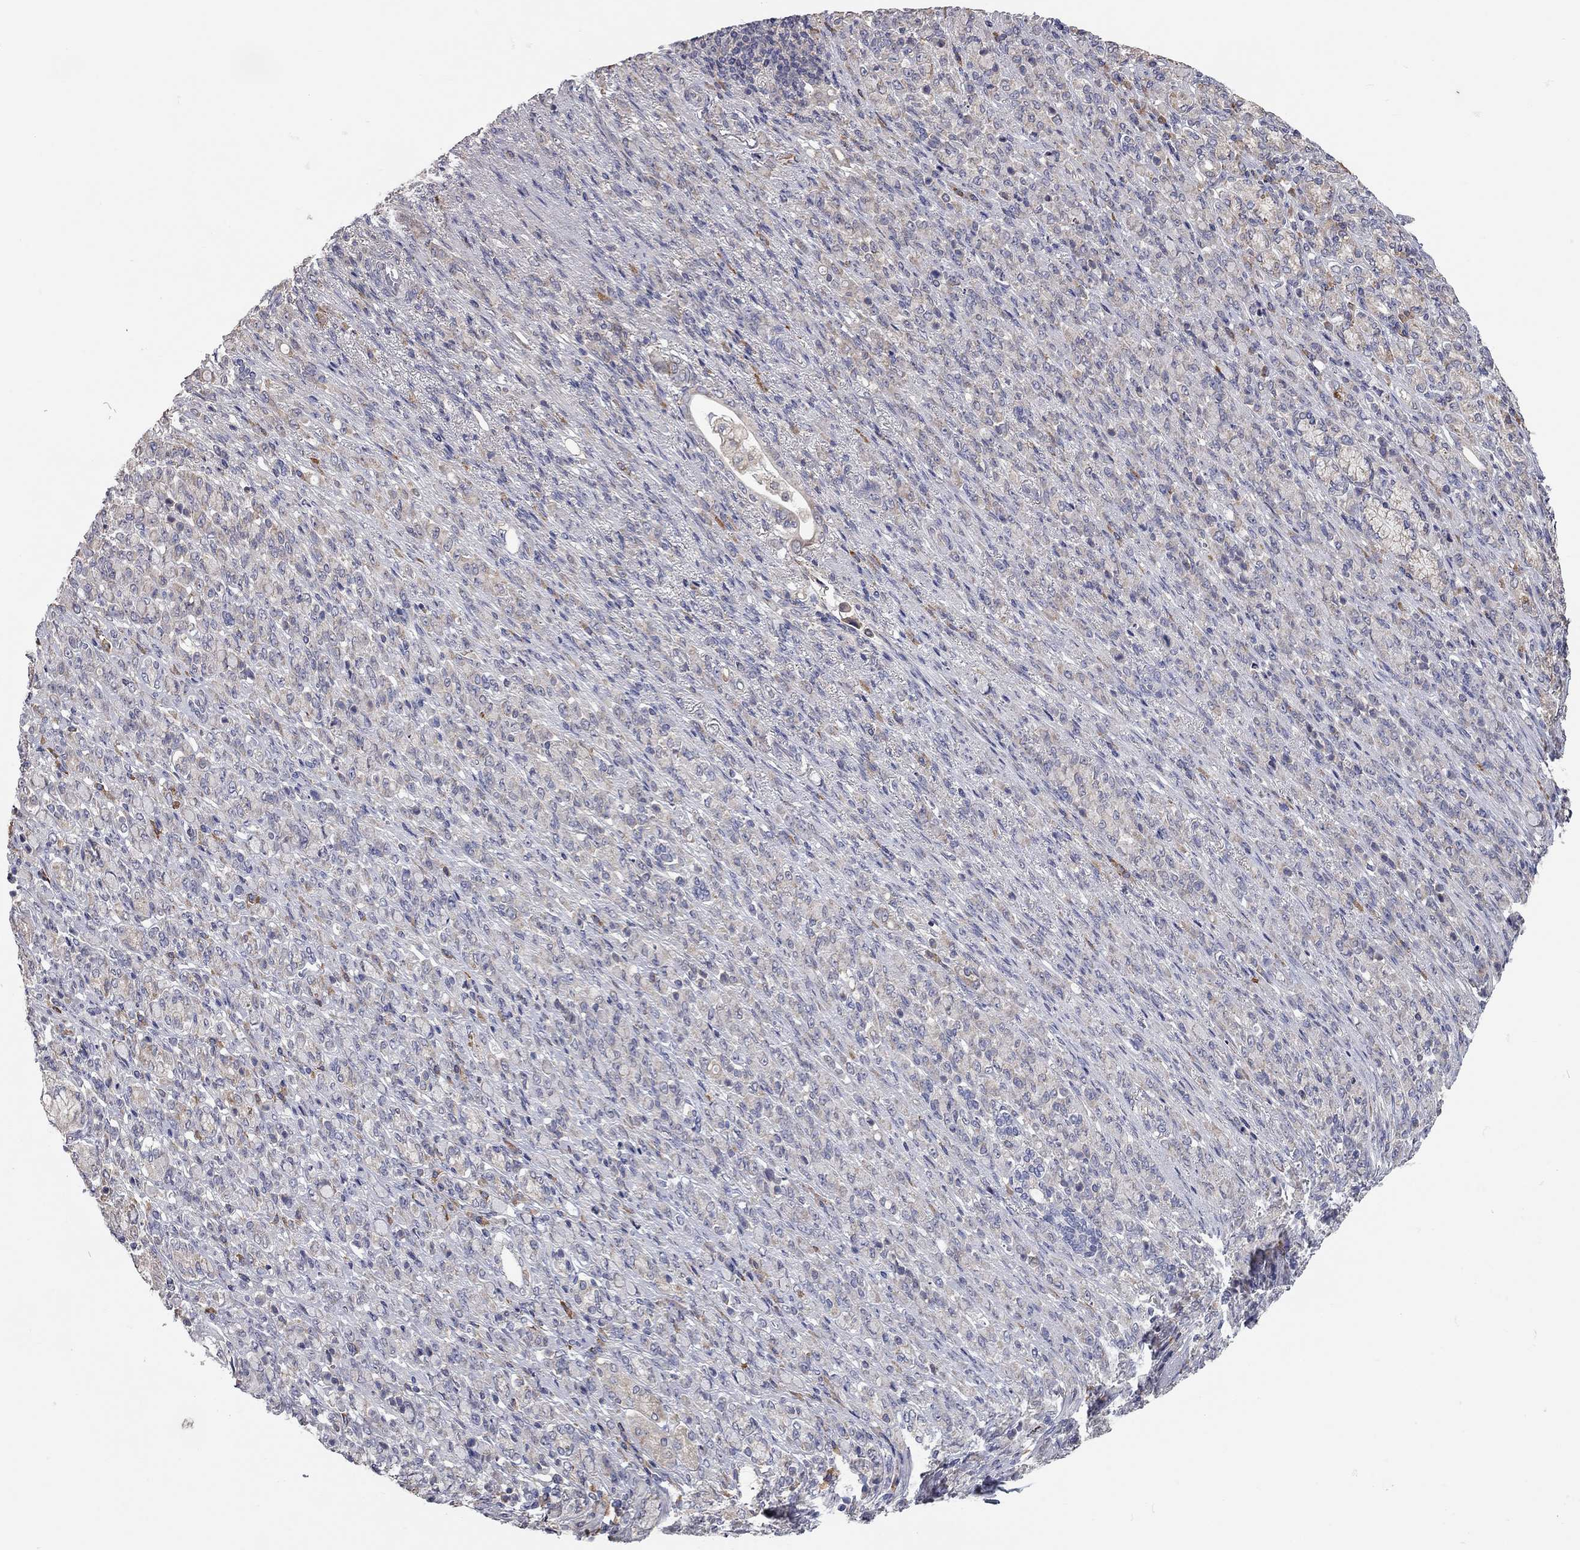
{"staining": {"intensity": "weak", "quantity": "<25%", "location": "cytoplasmic/membranous"}, "tissue": "stomach cancer", "cell_type": "Tumor cells", "image_type": "cancer", "snomed": [{"axis": "morphology", "description": "Normal tissue, NOS"}, {"axis": "morphology", "description": "Adenocarcinoma, NOS"}, {"axis": "topography", "description": "Stomach"}], "caption": "Immunohistochemical staining of adenocarcinoma (stomach) reveals no significant expression in tumor cells. (DAB (3,3'-diaminobenzidine) immunohistochemistry visualized using brightfield microscopy, high magnification).", "gene": "XAGE2", "patient": {"sex": "female", "age": 79}}